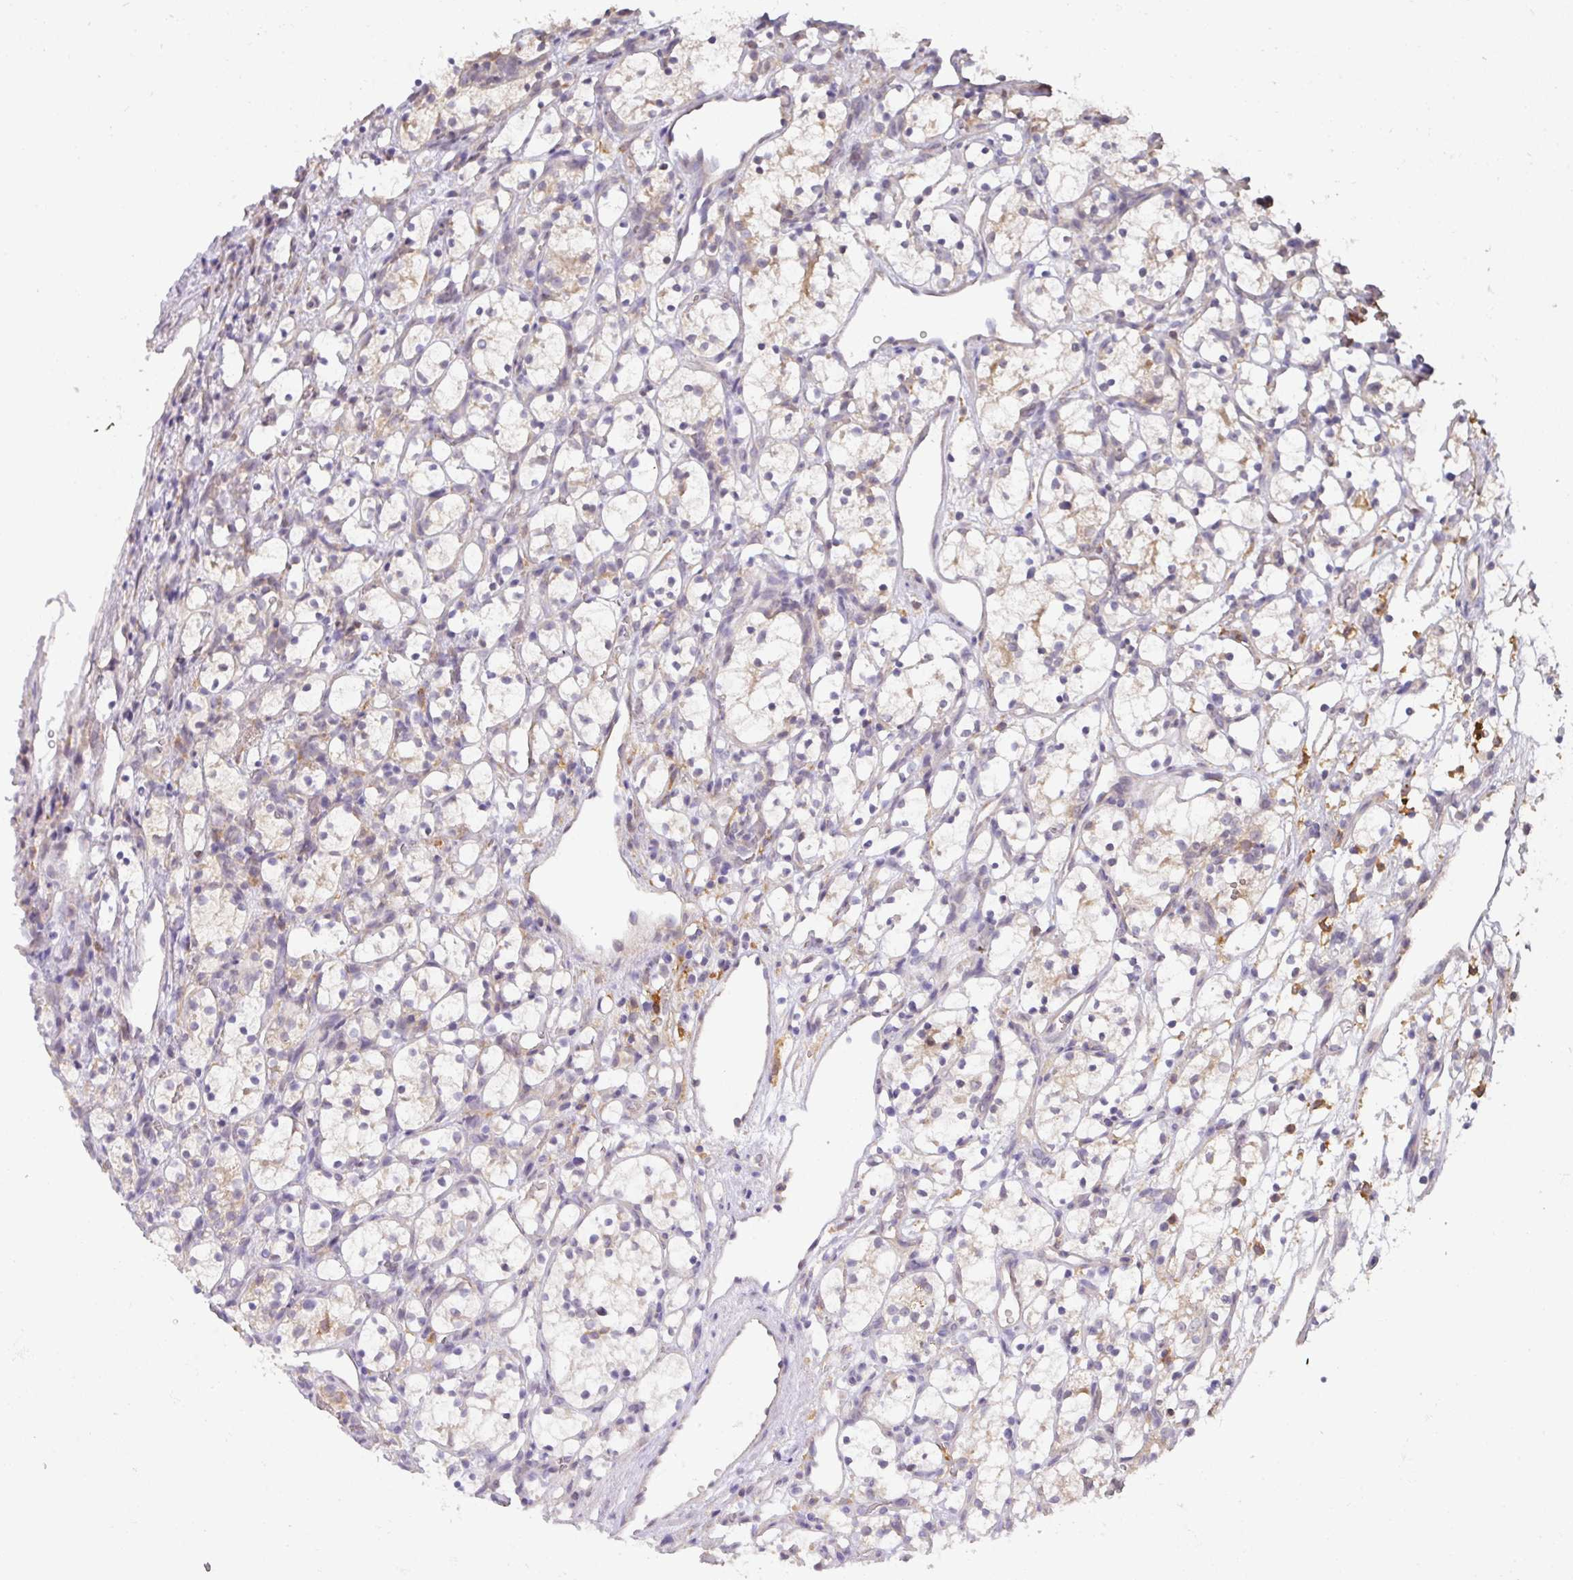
{"staining": {"intensity": "negative", "quantity": "none", "location": "none"}, "tissue": "renal cancer", "cell_type": "Tumor cells", "image_type": "cancer", "snomed": [{"axis": "morphology", "description": "Adenocarcinoma, NOS"}, {"axis": "topography", "description": "Kidney"}], "caption": "Human renal adenocarcinoma stained for a protein using immunohistochemistry (IHC) exhibits no staining in tumor cells.", "gene": "GCNT7", "patient": {"sex": "female", "age": 69}}